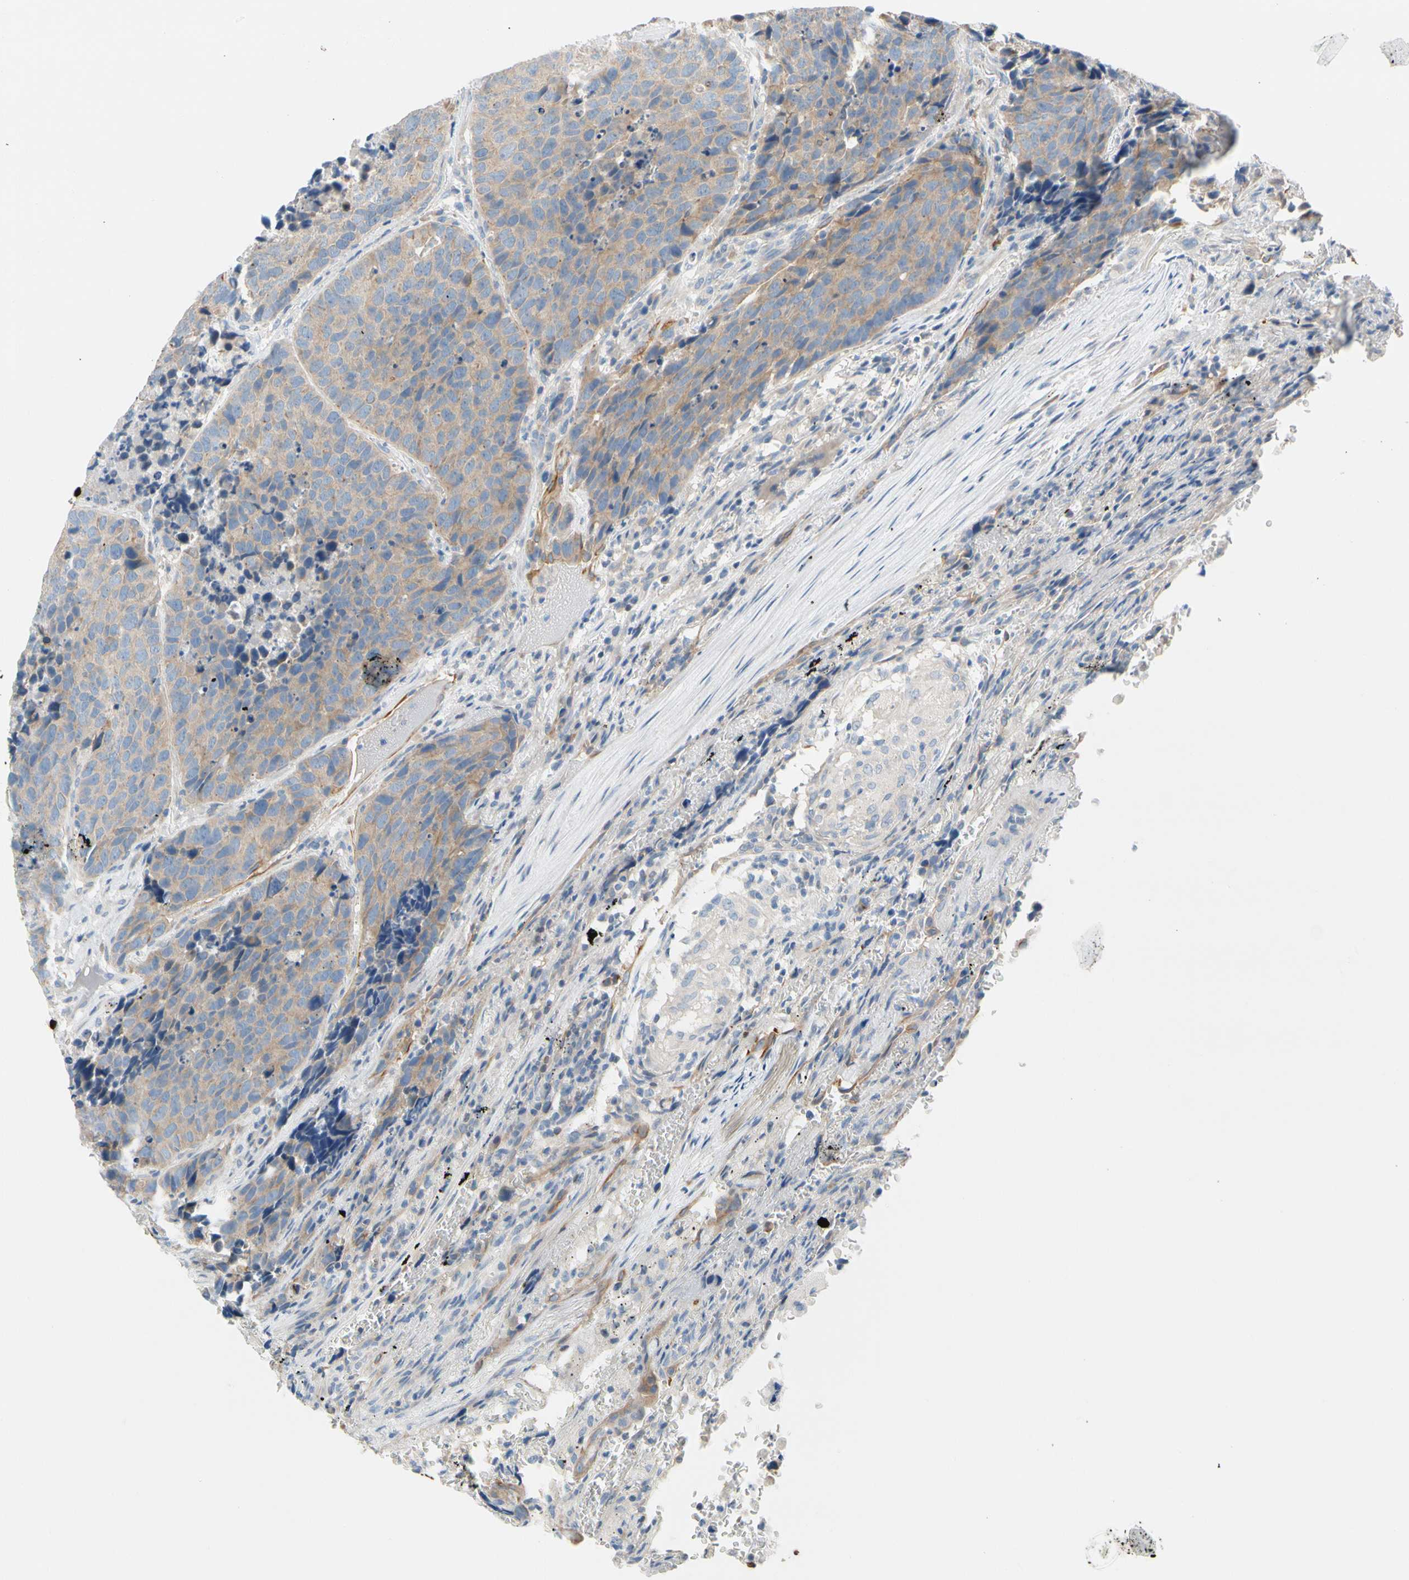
{"staining": {"intensity": "weak", "quantity": ">75%", "location": "cytoplasmic/membranous"}, "tissue": "carcinoid", "cell_type": "Tumor cells", "image_type": "cancer", "snomed": [{"axis": "morphology", "description": "Carcinoid, malignant, NOS"}, {"axis": "topography", "description": "Lung"}], "caption": "Malignant carcinoid stained for a protein shows weak cytoplasmic/membranous positivity in tumor cells. (DAB (3,3'-diaminobenzidine) IHC with brightfield microscopy, high magnification).", "gene": "ZNF132", "patient": {"sex": "male", "age": 60}}